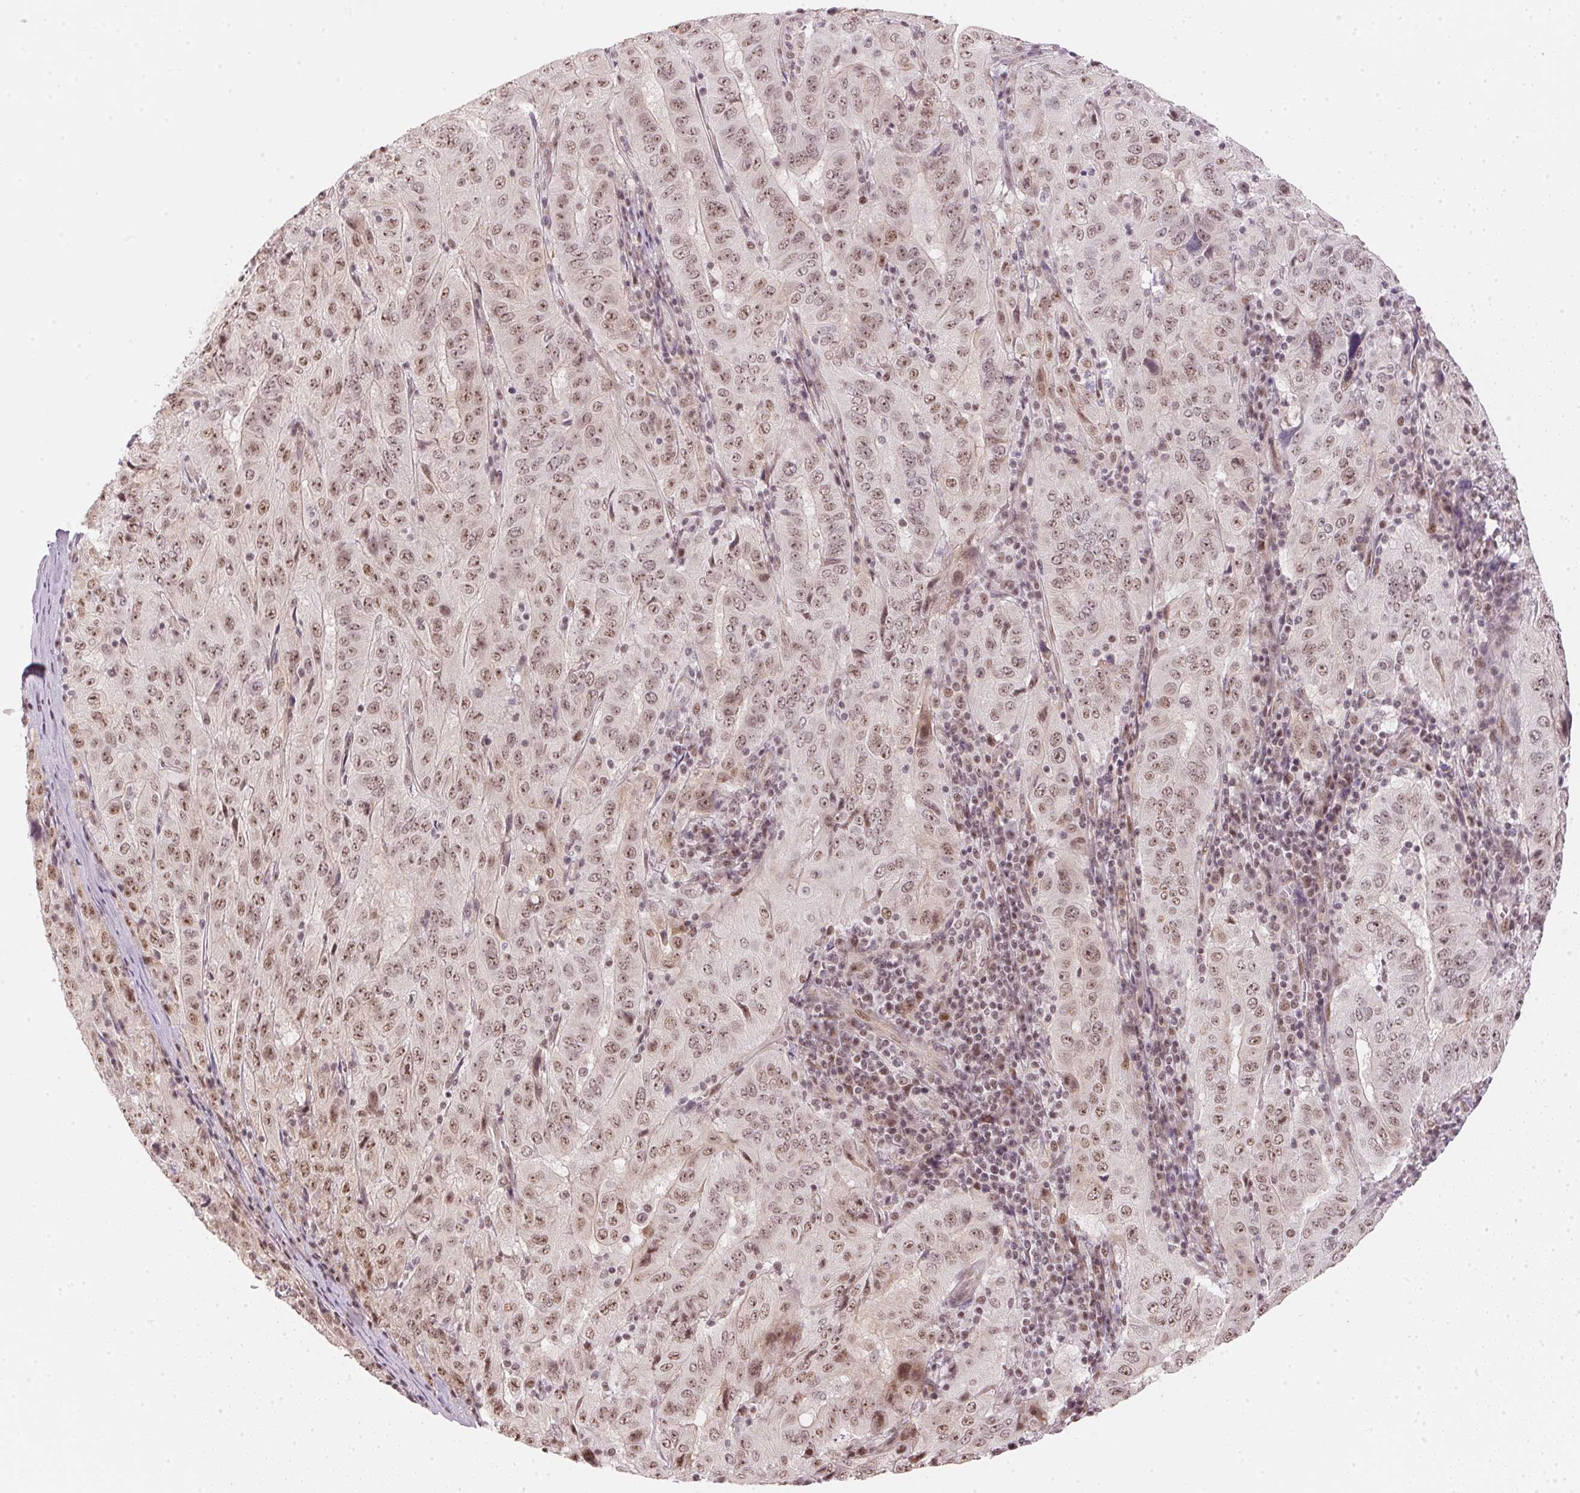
{"staining": {"intensity": "moderate", "quantity": ">75%", "location": "nuclear"}, "tissue": "pancreatic cancer", "cell_type": "Tumor cells", "image_type": "cancer", "snomed": [{"axis": "morphology", "description": "Adenocarcinoma, NOS"}, {"axis": "topography", "description": "Pancreas"}], "caption": "Tumor cells display moderate nuclear staining in about >75% of cells in pancreatic cancer (adenocarcinoma). (DAB (3,3'-diaminobenzidine) IHC with brightfield microscopy, high magnification).", "gene": "KAT6A", "patient": {"sex": "male", "age": 63}}